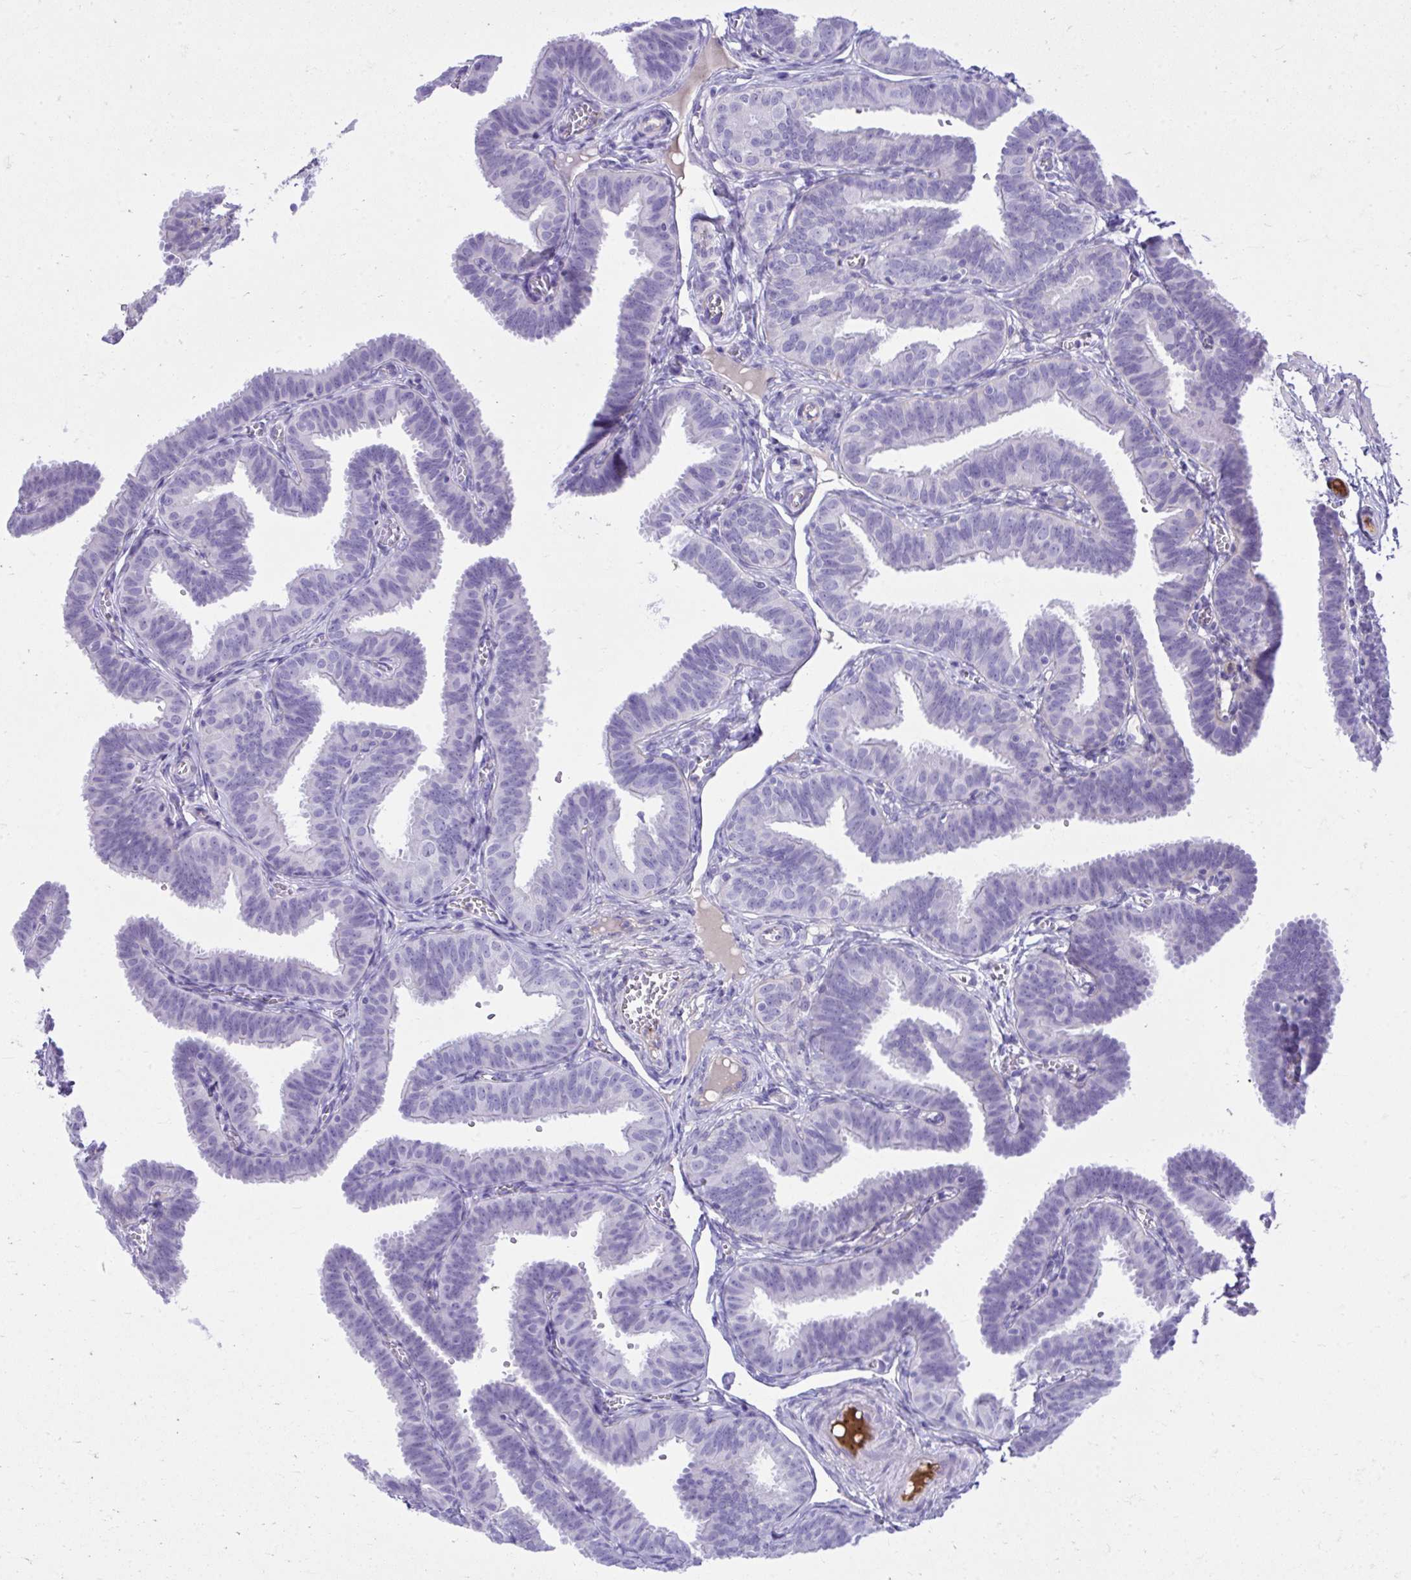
{"staining": {"intensity": "negative", "quantity": "none", "location": "none"}, "tissue": "fallopian tube", "cell_type": "Glandular cells", "image_type": "normal", "snomed": [{"axis": "morphology", "description": "Normal tissue, NOS"}, {"axis": "topography", "description": "Fallopian tube"}], "caption": "This is a photomicrograph of IHC staining of normal fallopian tube, which shows no expression in glandular cells.", "gene": "HRG", "patient": {"sex": "female", "age": 25}}